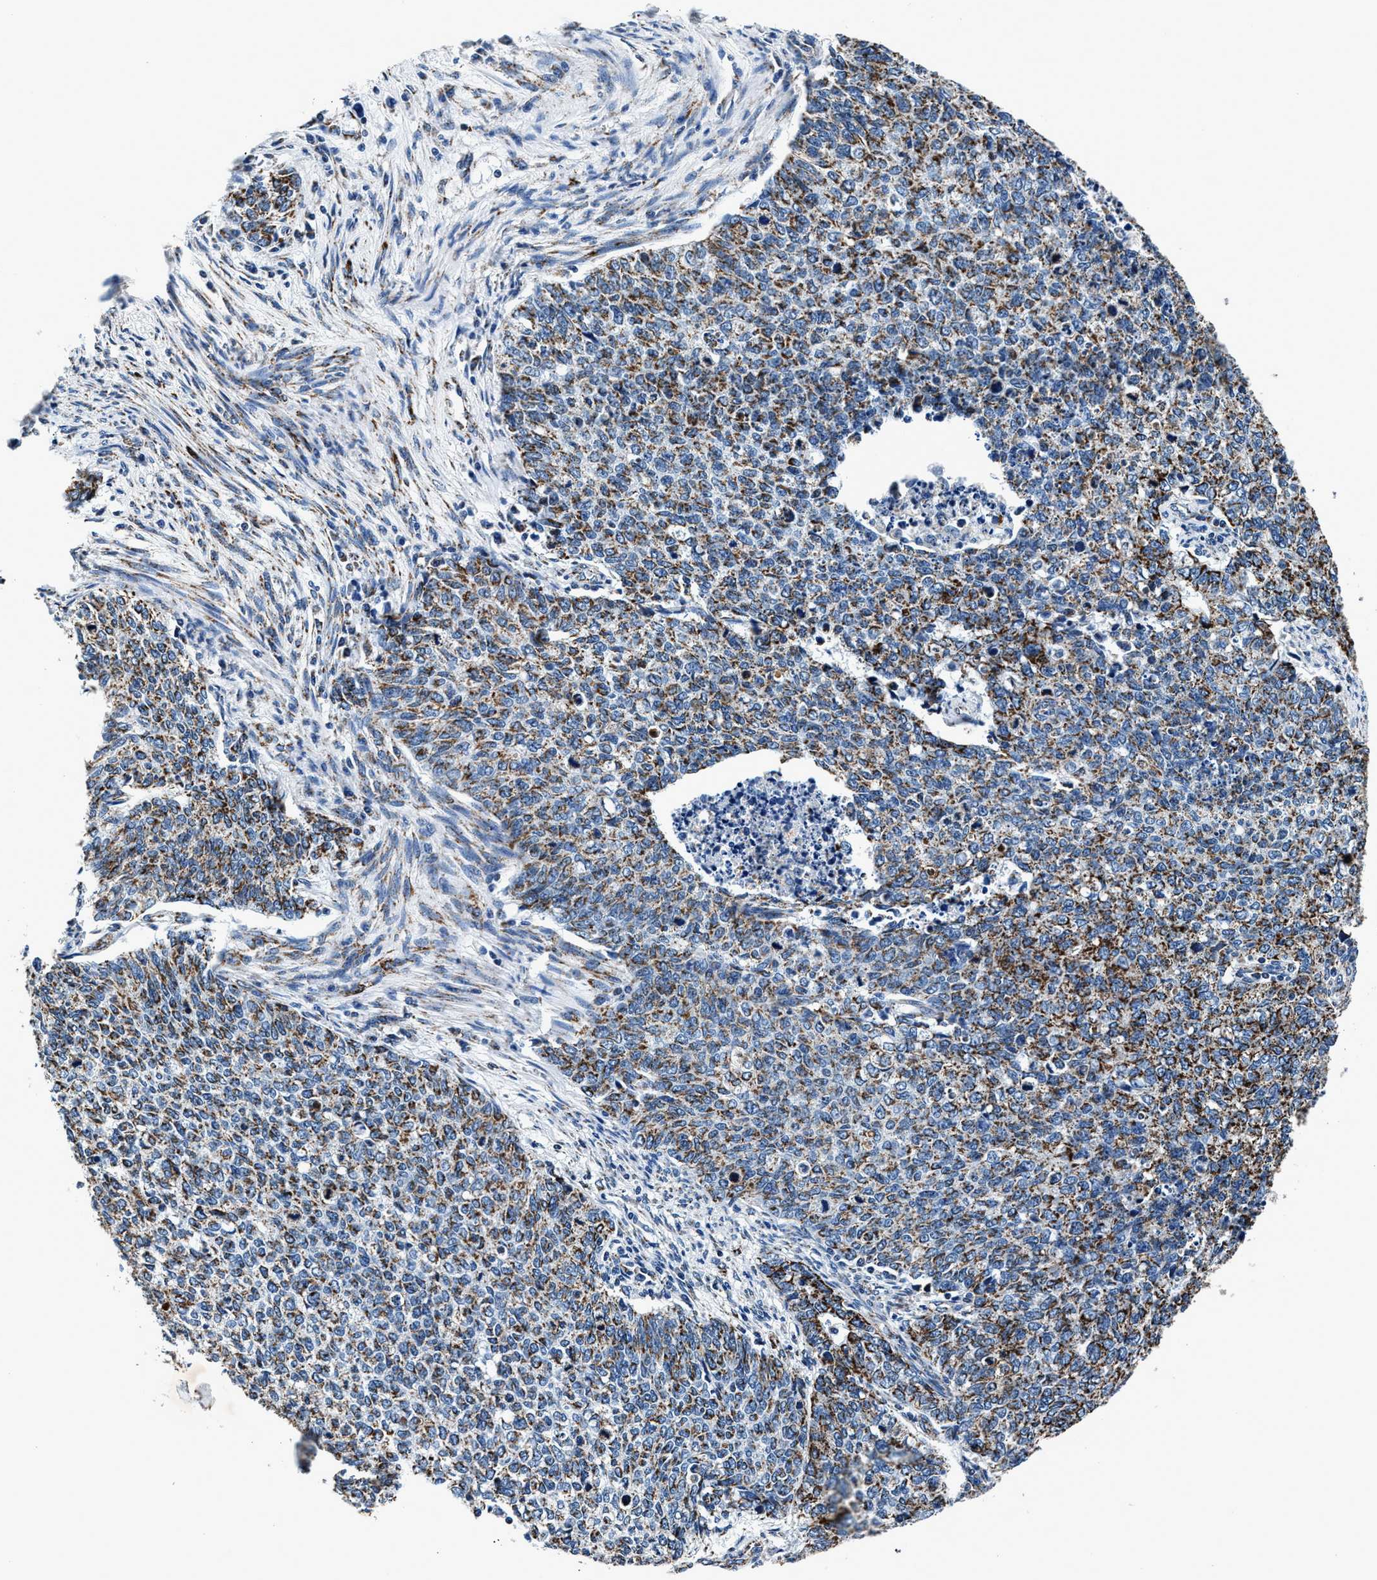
{"staining": {"intensity": "strong", "quantity": "25%-75%", "location": "cytoplasmic/membranous"}, "tissue": "cervical cancer", "cell_type": "Tumor cells", "image_type": "cancer", "snomed": [{"axis": "morphology", "description": "Squamous cell carcinoma, NOS"}, {"axis": "topography", "description": "Cervix"}], "caption": "DAB (3,3'-diaminobenzidine) immunohistochemical staining of cervical cancer (squamous cell carcinoma) demonstrates strong cytoplasmic/membranous protein staining in approximately 25%-75% of tumor cells.", "gene": "HIBADH", "patient": {"sex": "female", "age": 63}}